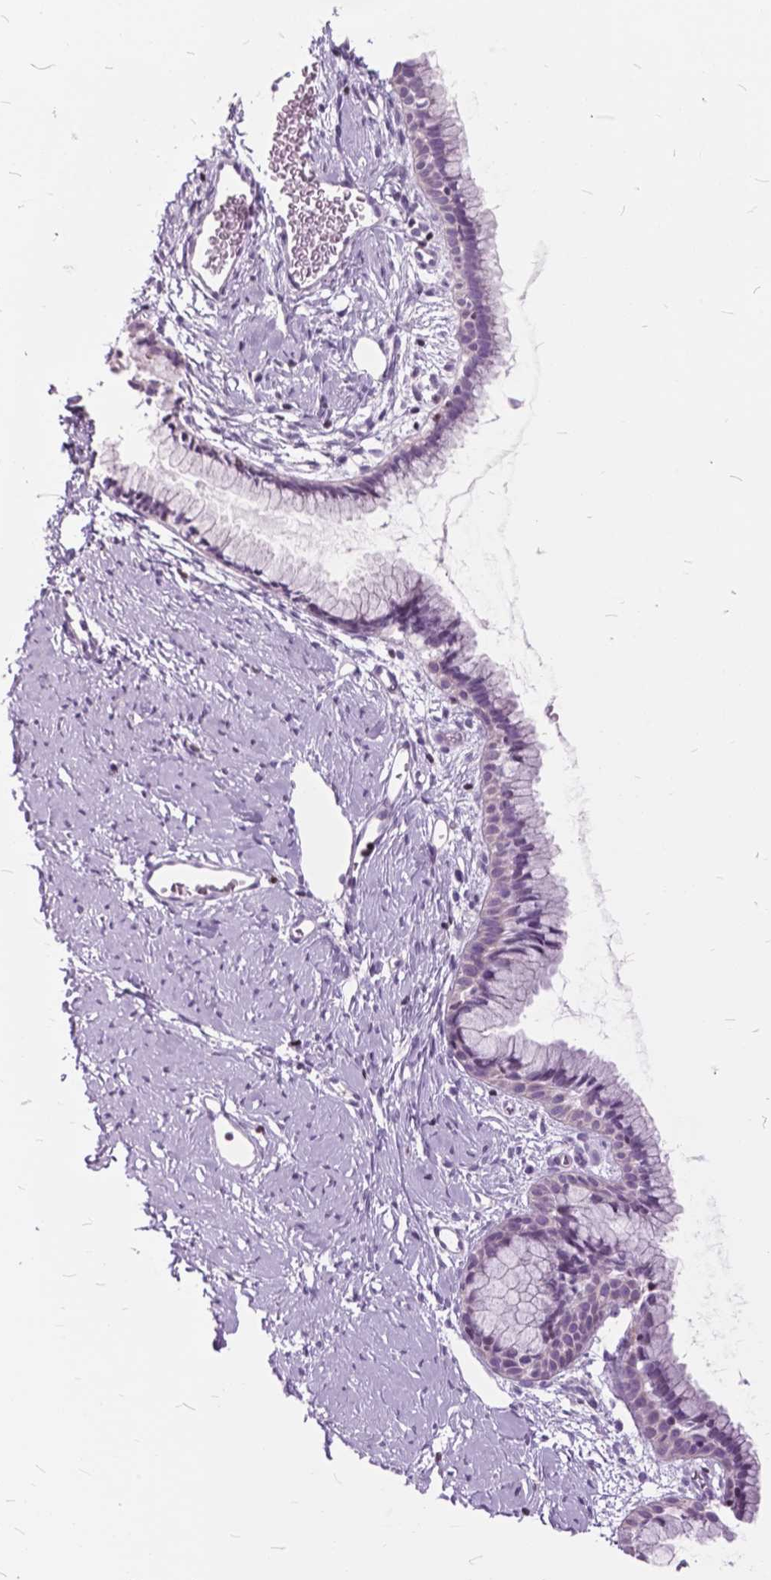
{"staining": {"intensity": "negative", "quantity": "none", "location": "none"}, "tissue": "cervix", "cell_type": "Glandular cells", "image_type": "normal", "snomed": [{"axis": "morphology", "description": "Normal tissue, NOS"}, {"axis": "topography", "description": "Cervix"}], "caption": "A micrograph of human cervix is negative for staining in glandular cells. The staining was performed using DAB to visualize the protein expression in brown, while the nuclei were stained in blue with hematoxylin (Magnification: 20x).", "gene": "SP140", "patient": {"sex": "female", "age": 40}}